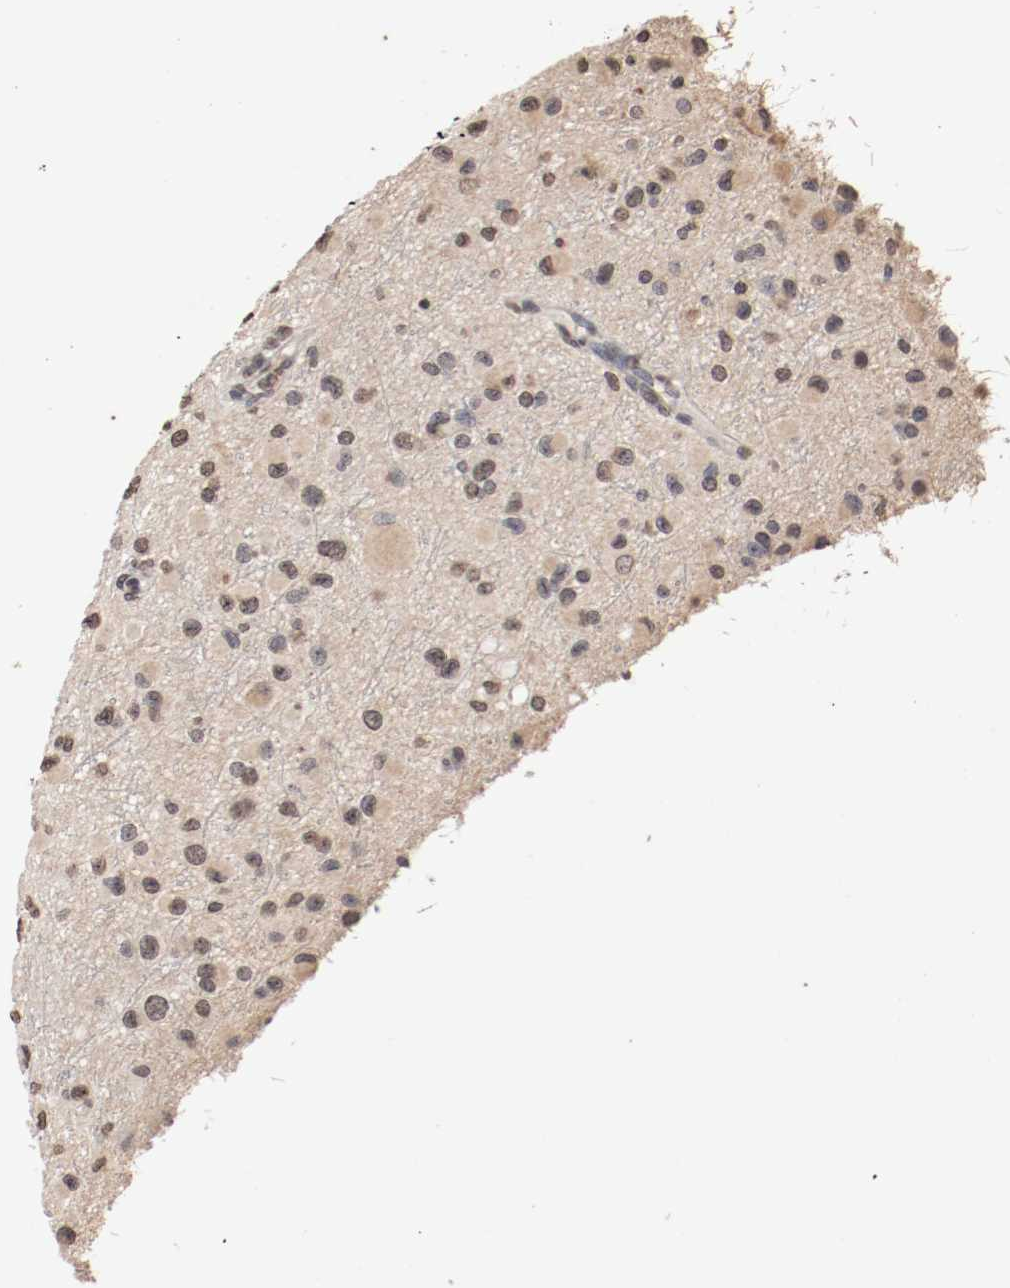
{"staining": {"intensity": "weak", "quantity": "25%-75%", "location": "cytoplasmic/membranous,nuclear"}, "tissue": "glioma", "cell_type": "Tumor cells", "image_type": "cancer", "snomed": [{"axis": "morphology", "description": "Glioma, malignant, Low grade"}, {"axis": "topography", "description": "Brain"}], "caption": "Weak cytoplasmic/membranous and nuclear expression is seen in approximately 25%-75% of tumor cells in low-grade glioma (malignant).", "gene": "WASL", "patient": {"sex": "male", "age": 42}}